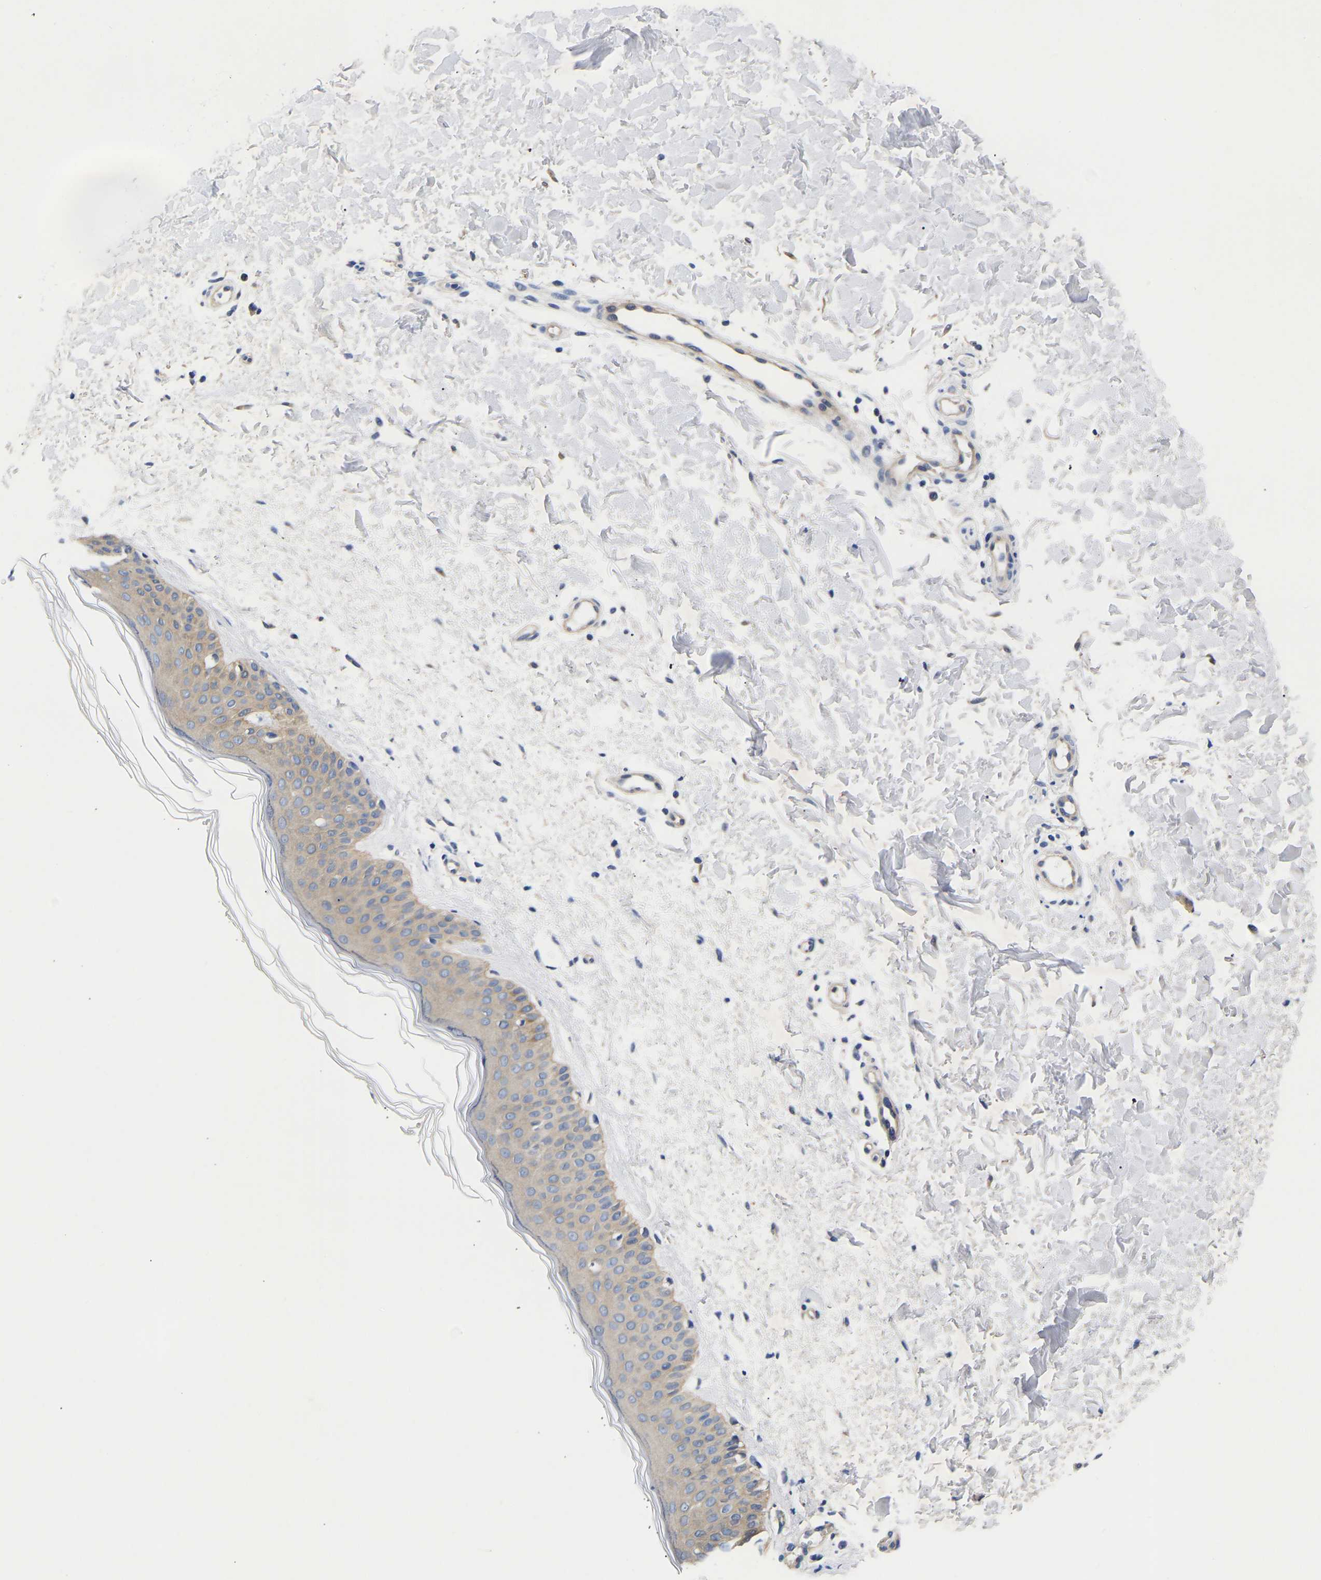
{"staining": {"intensity": "negative", "quantity": "none", "location": "none"}, "tissue": "skin", "cell_type": "Fibroblasts", "image_type": "normal", "snomed": [{"axis": "morphology", "description": "Normal tissue, NOS"}, {"axis": "morphology", "description": "Malignant melanoma, NOS"}, {"axis": "topography", "description": "Skin"}], "caption": "The photomicrograph reveals no significant positivity in fibroblasts of skin.", "gene": "CCDC6", "patient": {"sex": "male", "age": 83}}